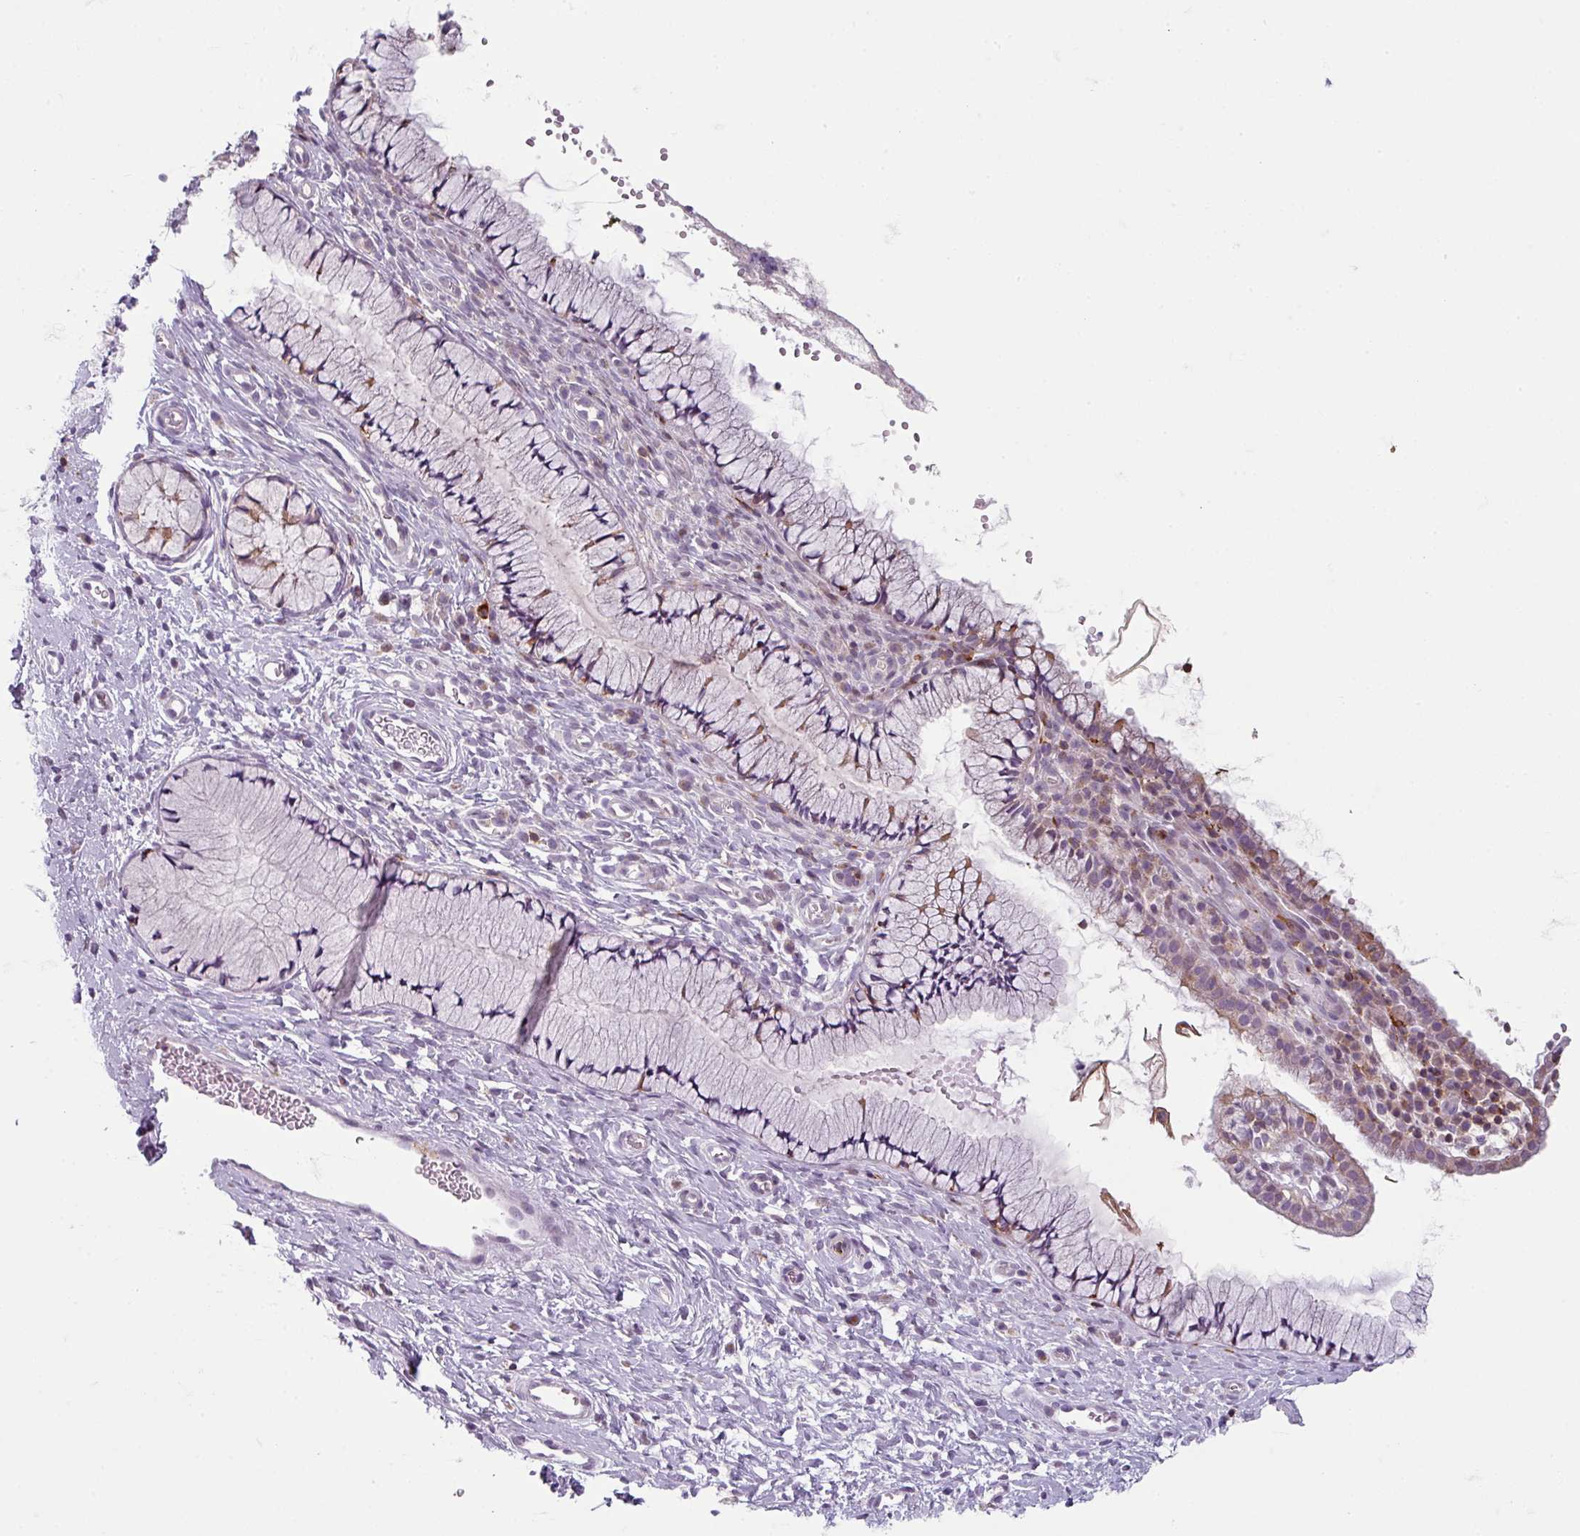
{"staining": {"intensity": "weak", "quantity": "<25%", "location": "cytoplasmic/membranous"}, "tissue": "cervix", "cell_type": "Glandular cells", "image_type": "normal", "snomed": [{"axis": "morphology", "description": "Normal tissue, NOS"}, {"axis": "topography", "description": "Cervix"}], "caption": "Glandular cells are negative for brown protein staining in unremarkable cervix. Nuclei are stained in blue.", "gene": "NEDD9", "patient": {"sex": "female", "age": 36}}